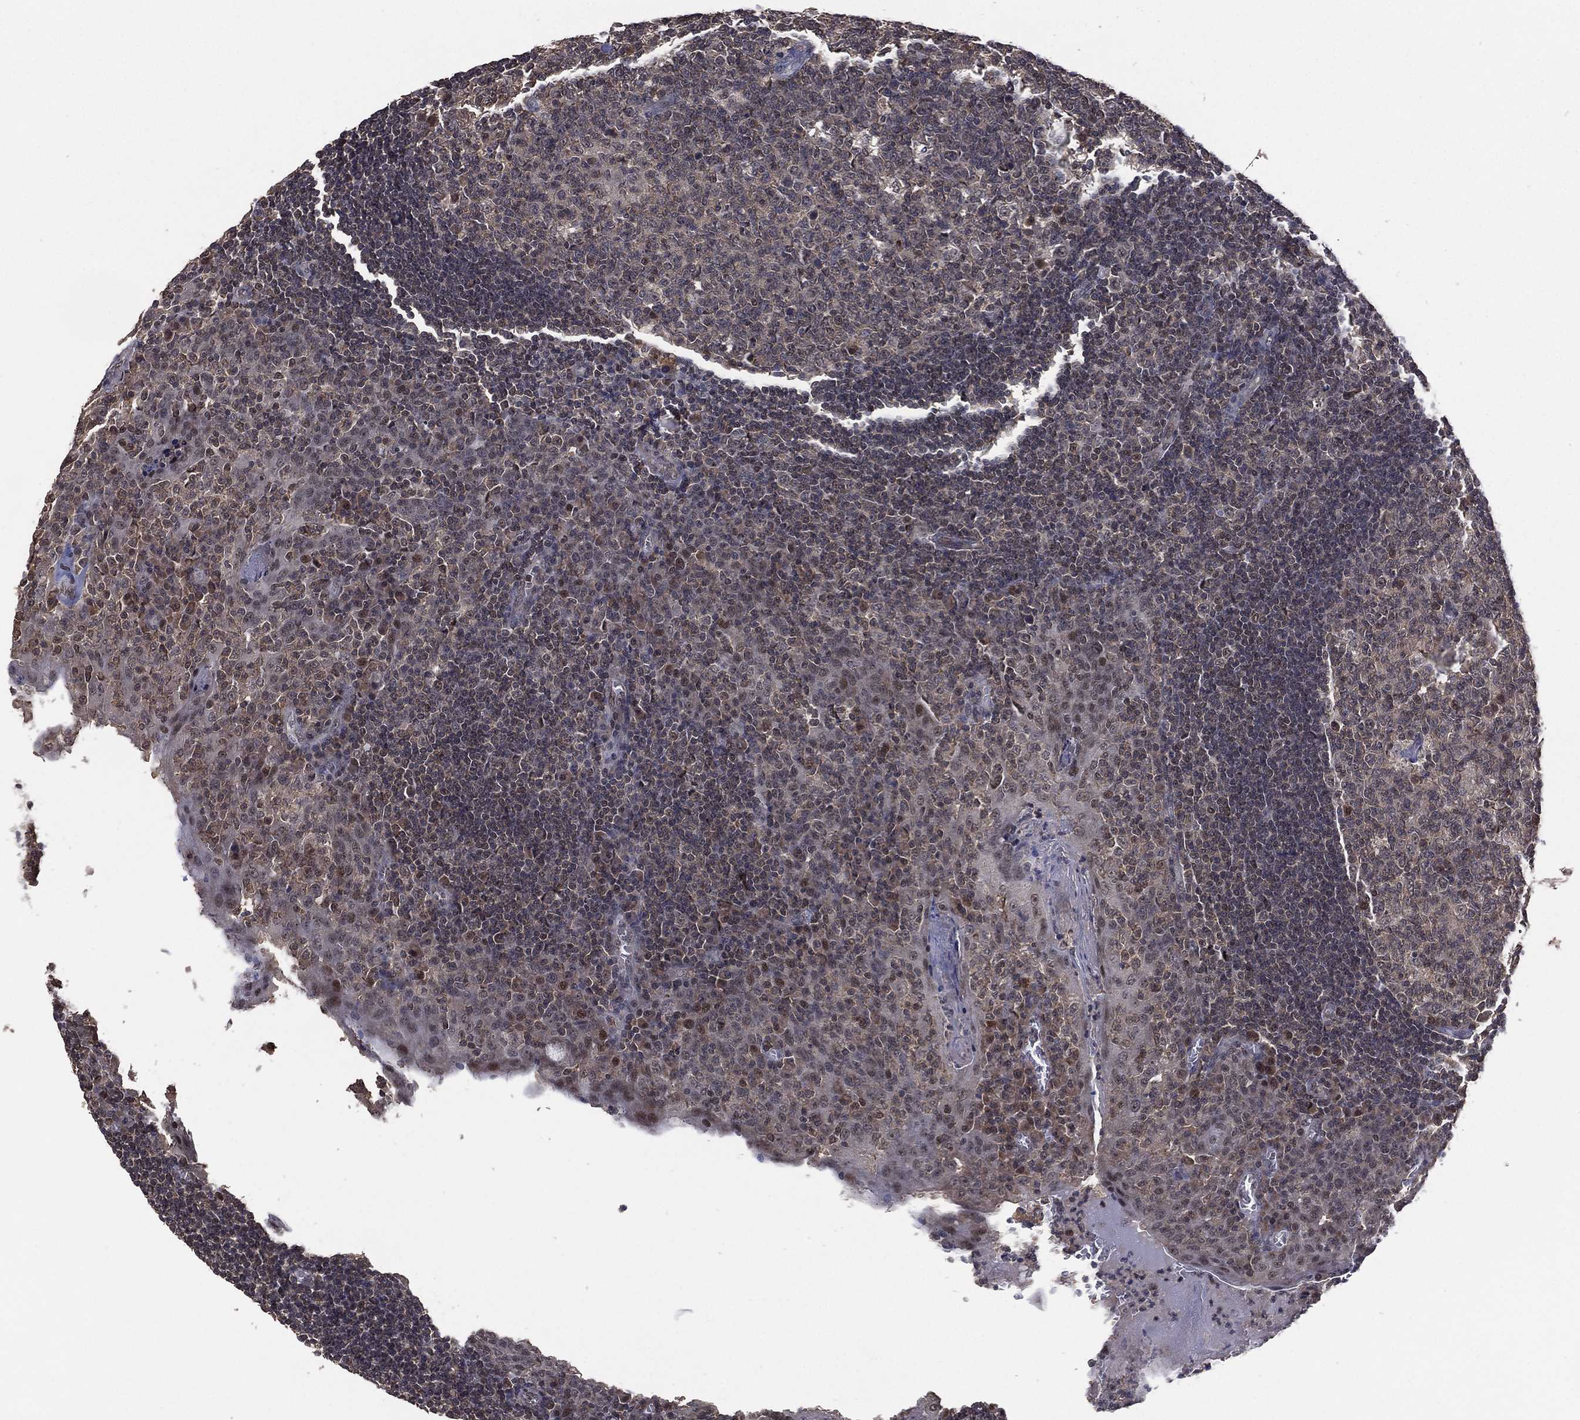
{"staining": {"intensity": "negative", "quantity": "none", "location": "none"}, "tissue": "tonsil", "cell_type": "Germinal center cells", "image_type": "normal", "snomed": [{"axis": "morphology", "description": "Normal tissue, NOS"}, {"axis": "topography", "description": "Tonsil"}], "caption": "This photomicrograph is of benign tonsil stained with immunohistochemistry (IHC) to label a protein in brown with the nuclei are counter-stained blue. There is no expression in germinal center cells. (Immunohistochemistry (ihc), brightfield microscopy, high magnification).", "gene": "NELFCD", "patient": {"sex": "female", "age": 13}}